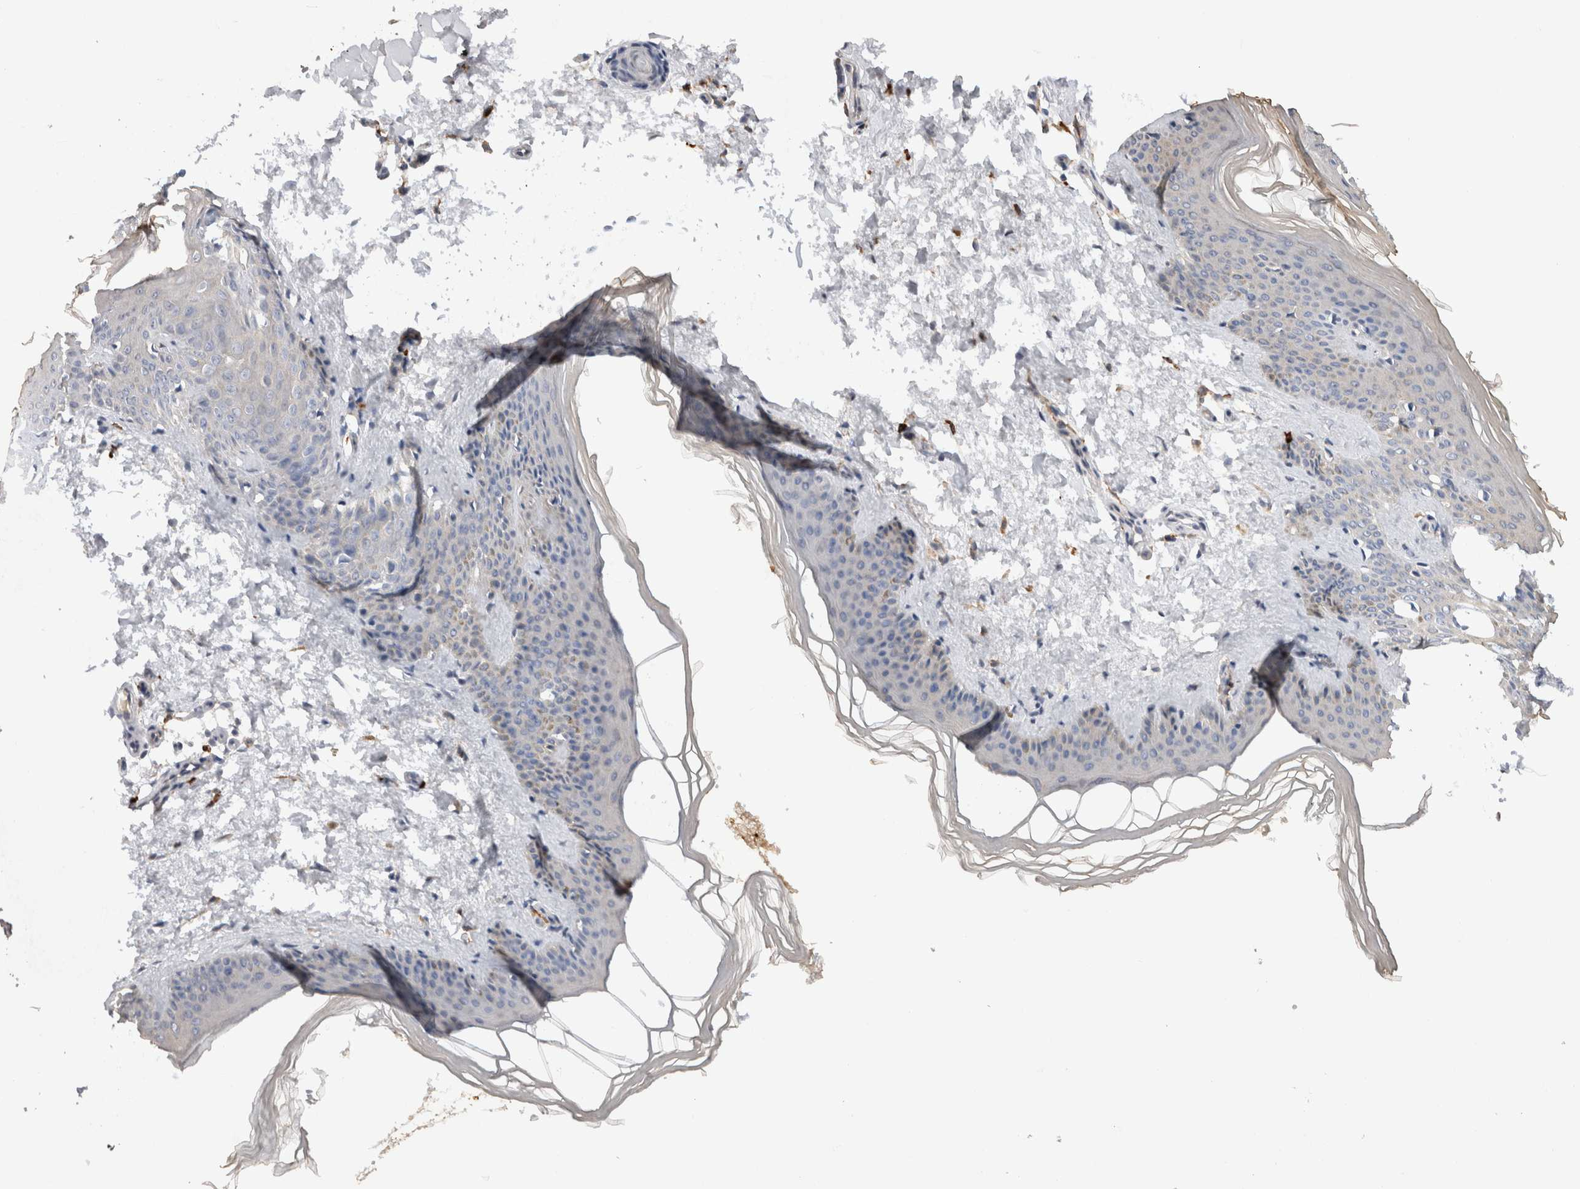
{"staining": {"intensity": "moderate", "quantity": "25%-75%", "location": "cytoplasmic/membranous"}, "tissue": "skin", "cell_type": "Fibroblasts", "image_type": "normal", "snomed": [{"axis": "morphology", "description": "Normal tissue, NOS"}, {"axis": "topography", "description": "Skin"}], "caption": "Skin stained with a brown dye demonstrates moderate cytoplasmic/membranous positive positivity in about 25%-75% of fibroblasts.", "gene": "VSIG4", "patient": {"sex": "female", "age": 27}}